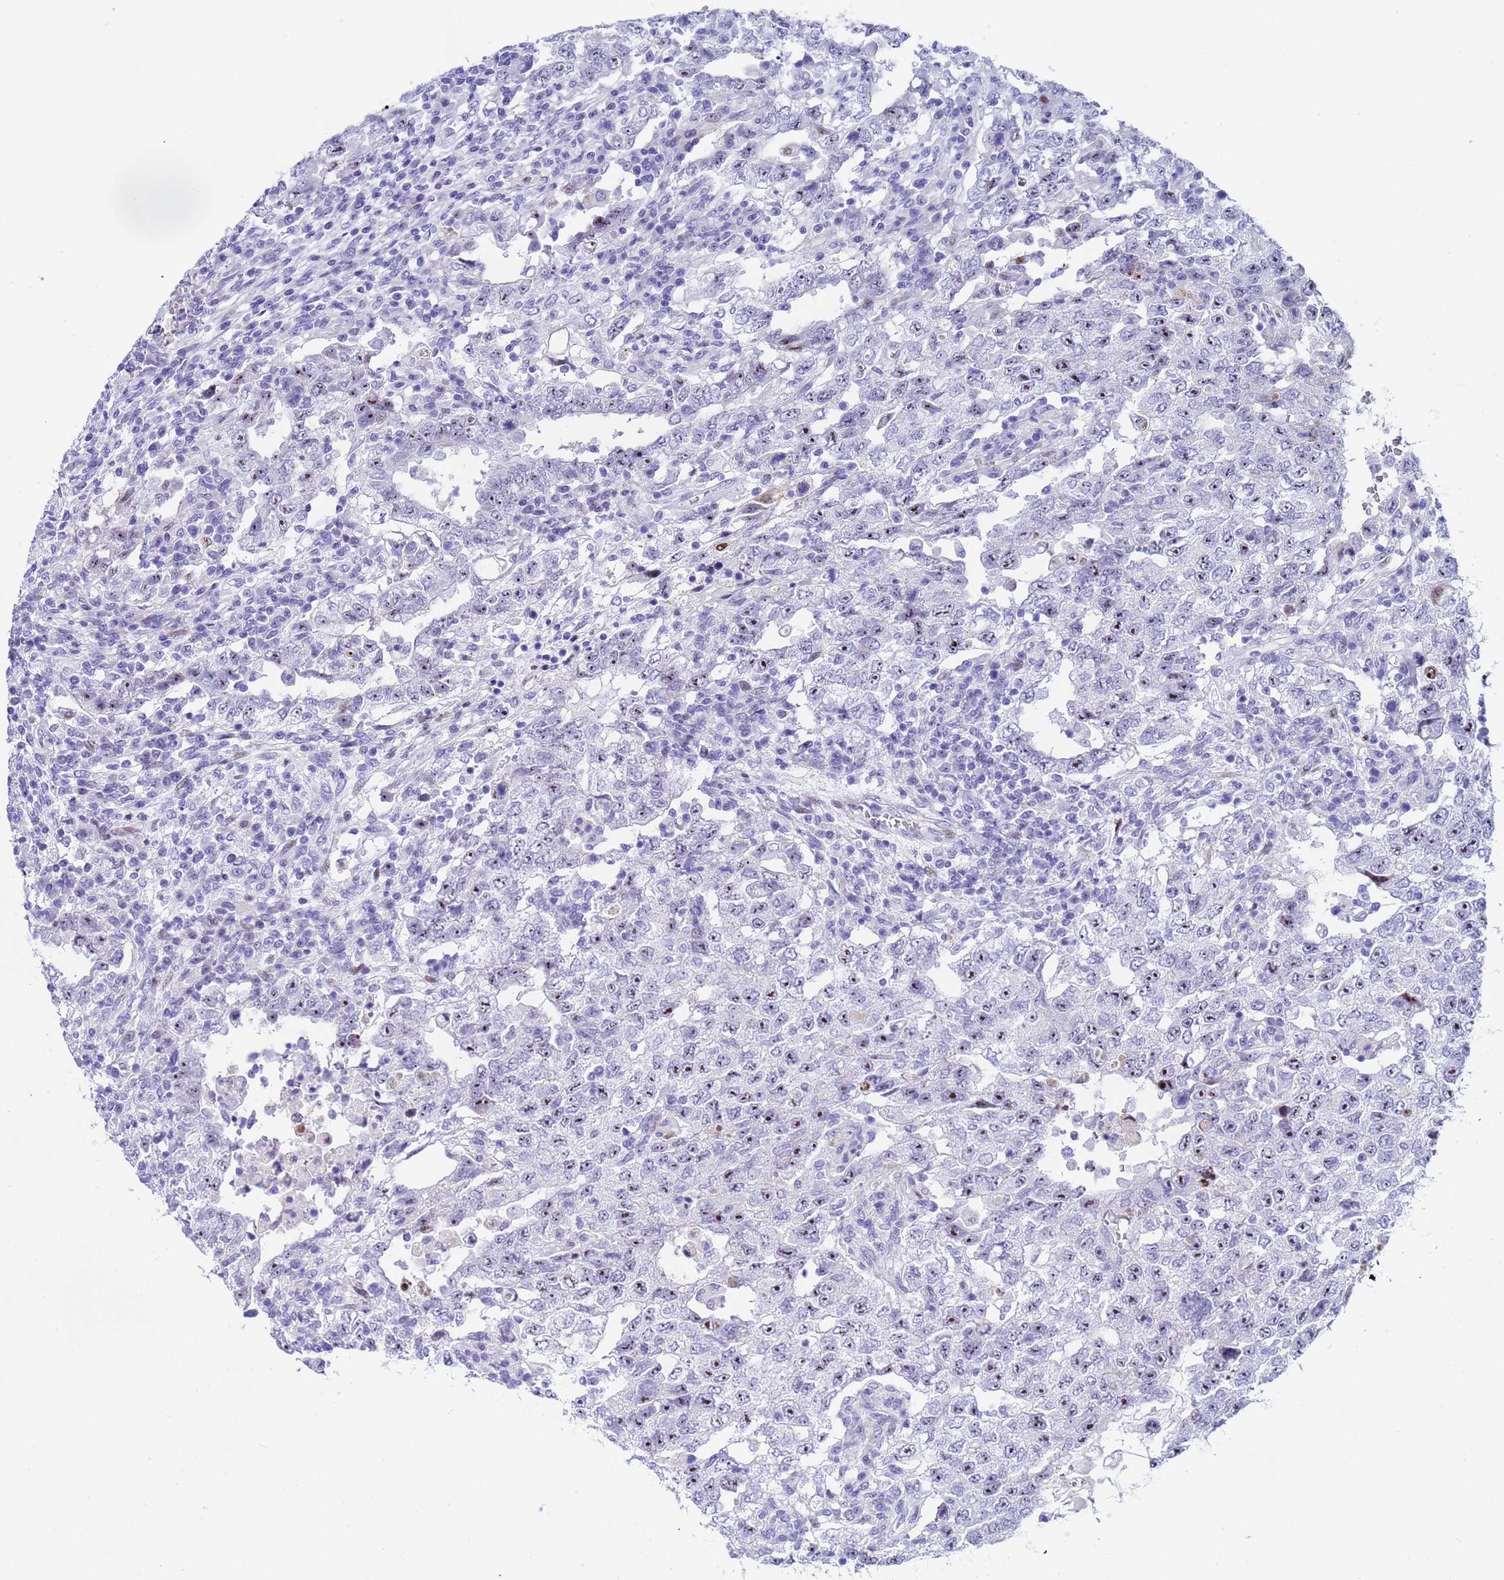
{"staining": {"intensity": "moderate", "quantity": "<25%", "location": "nuclear"}, "tissue": "testis cancer", "cell_type": "Tumor cells", "image_type": "cancer", "snomed": [{"axis": "morphology", "description": "Carcinoma, Embryonal, NOS"}, {"axis": "topography", "description": "Testis"}], "caption": "Protein staining of embryonal carcinoma (testis) tissue exhibits moderate nuclear staining in about <25% of tumor cells.", "gene": "POP5", "patient": {"sex": "male", "age": 26}}